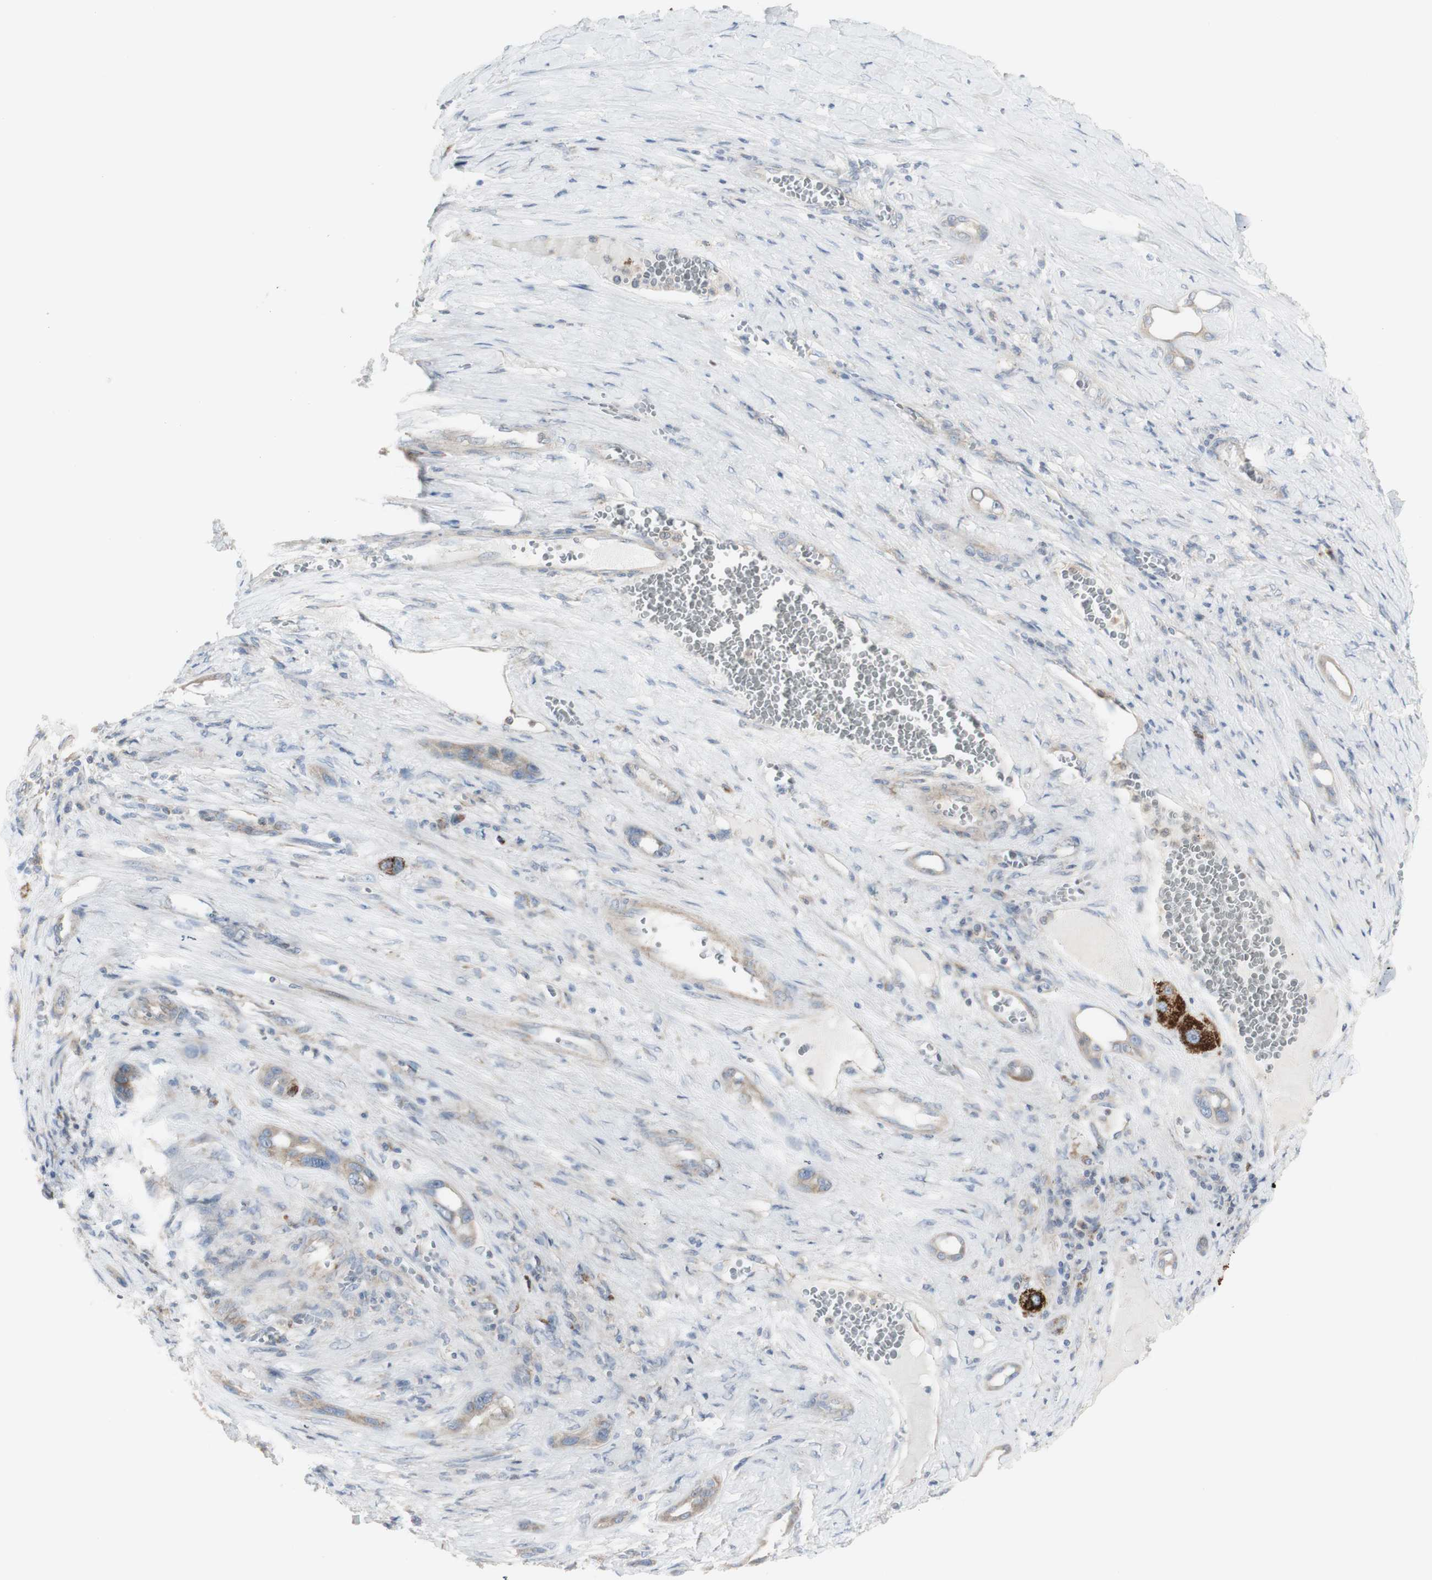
{"staining": {"intensity": "weak", "quantity": "<25%", "location": "cytoplasmic/membranous"}, "tissue": "liver cancer", "cell_type": "Tumor cells", "image_type": "cancer", "snomed": [{"axis": "morphology", "description": "Carcinoma, Hepatocellular, NOS"}, {"axis": "topography", "description": "Liver"}], "caption": "Tumor cells show no significant protein positivity in hepatocellular carcinoma (liver). (DAB (3,3'-diaminobenzidine) immunohistochemistry (IHC), high magnification).", "gene": "C3orf52", "patient": {"sex": "female", "age": 73}}